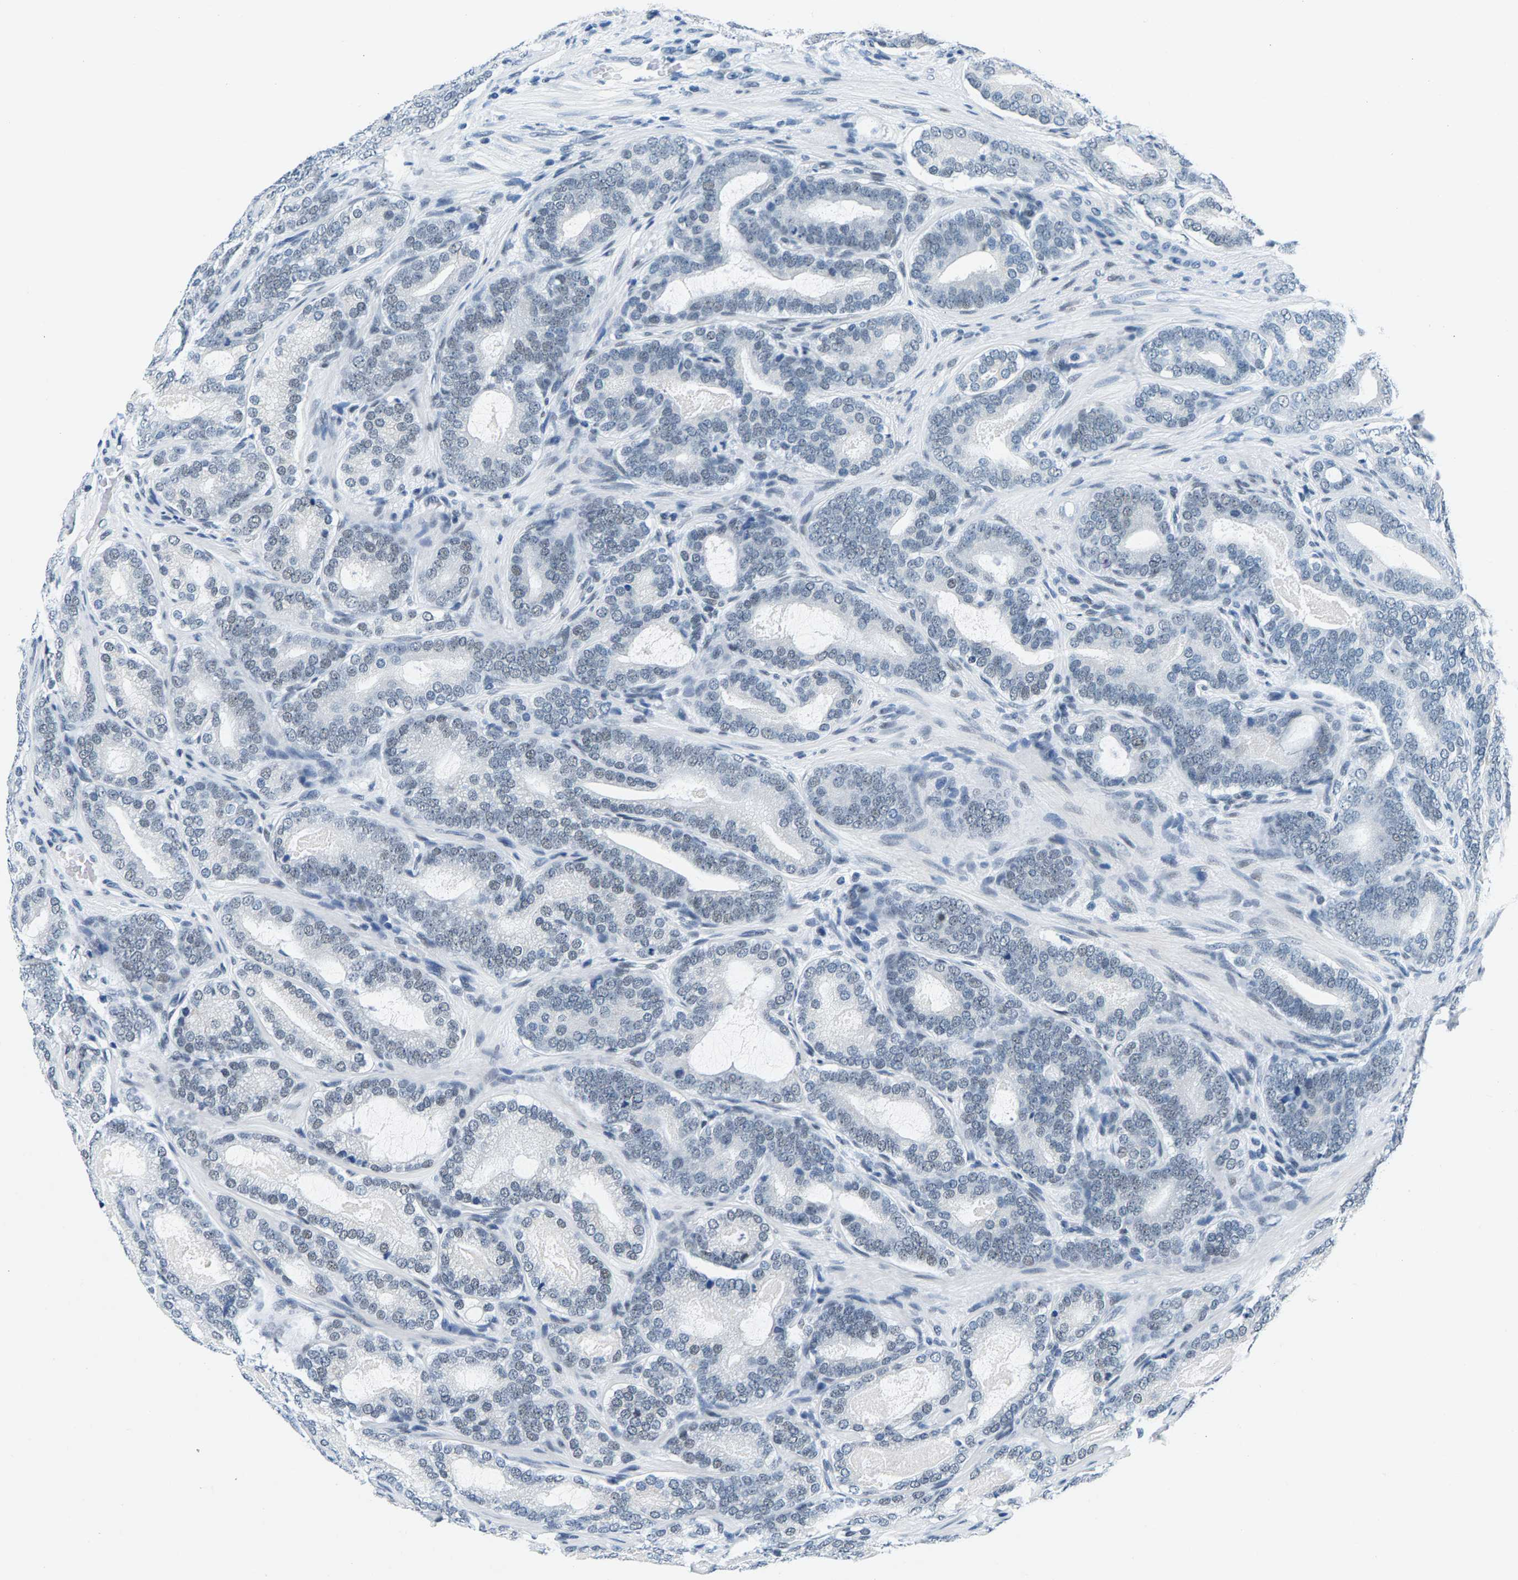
{"staining": {"intensity": "negative", "quantity": "none", "location": "none"}, "tissue": "prostate cancer", "cell_type": "Tumor cells", "image_type": "cancer", "snomed": [{"axis": "morphology", "description": "Adenocarcinoma, High grade"}, {"axis": "topography", "description": "Prostate"}], "caption": "High-grade adenocarcinoma (prostate) was stained to show a protein in brown. There is no significant staining in tumor cells.", "gene": "ATF2", "patient": {"sex": "male", "age": 60}}